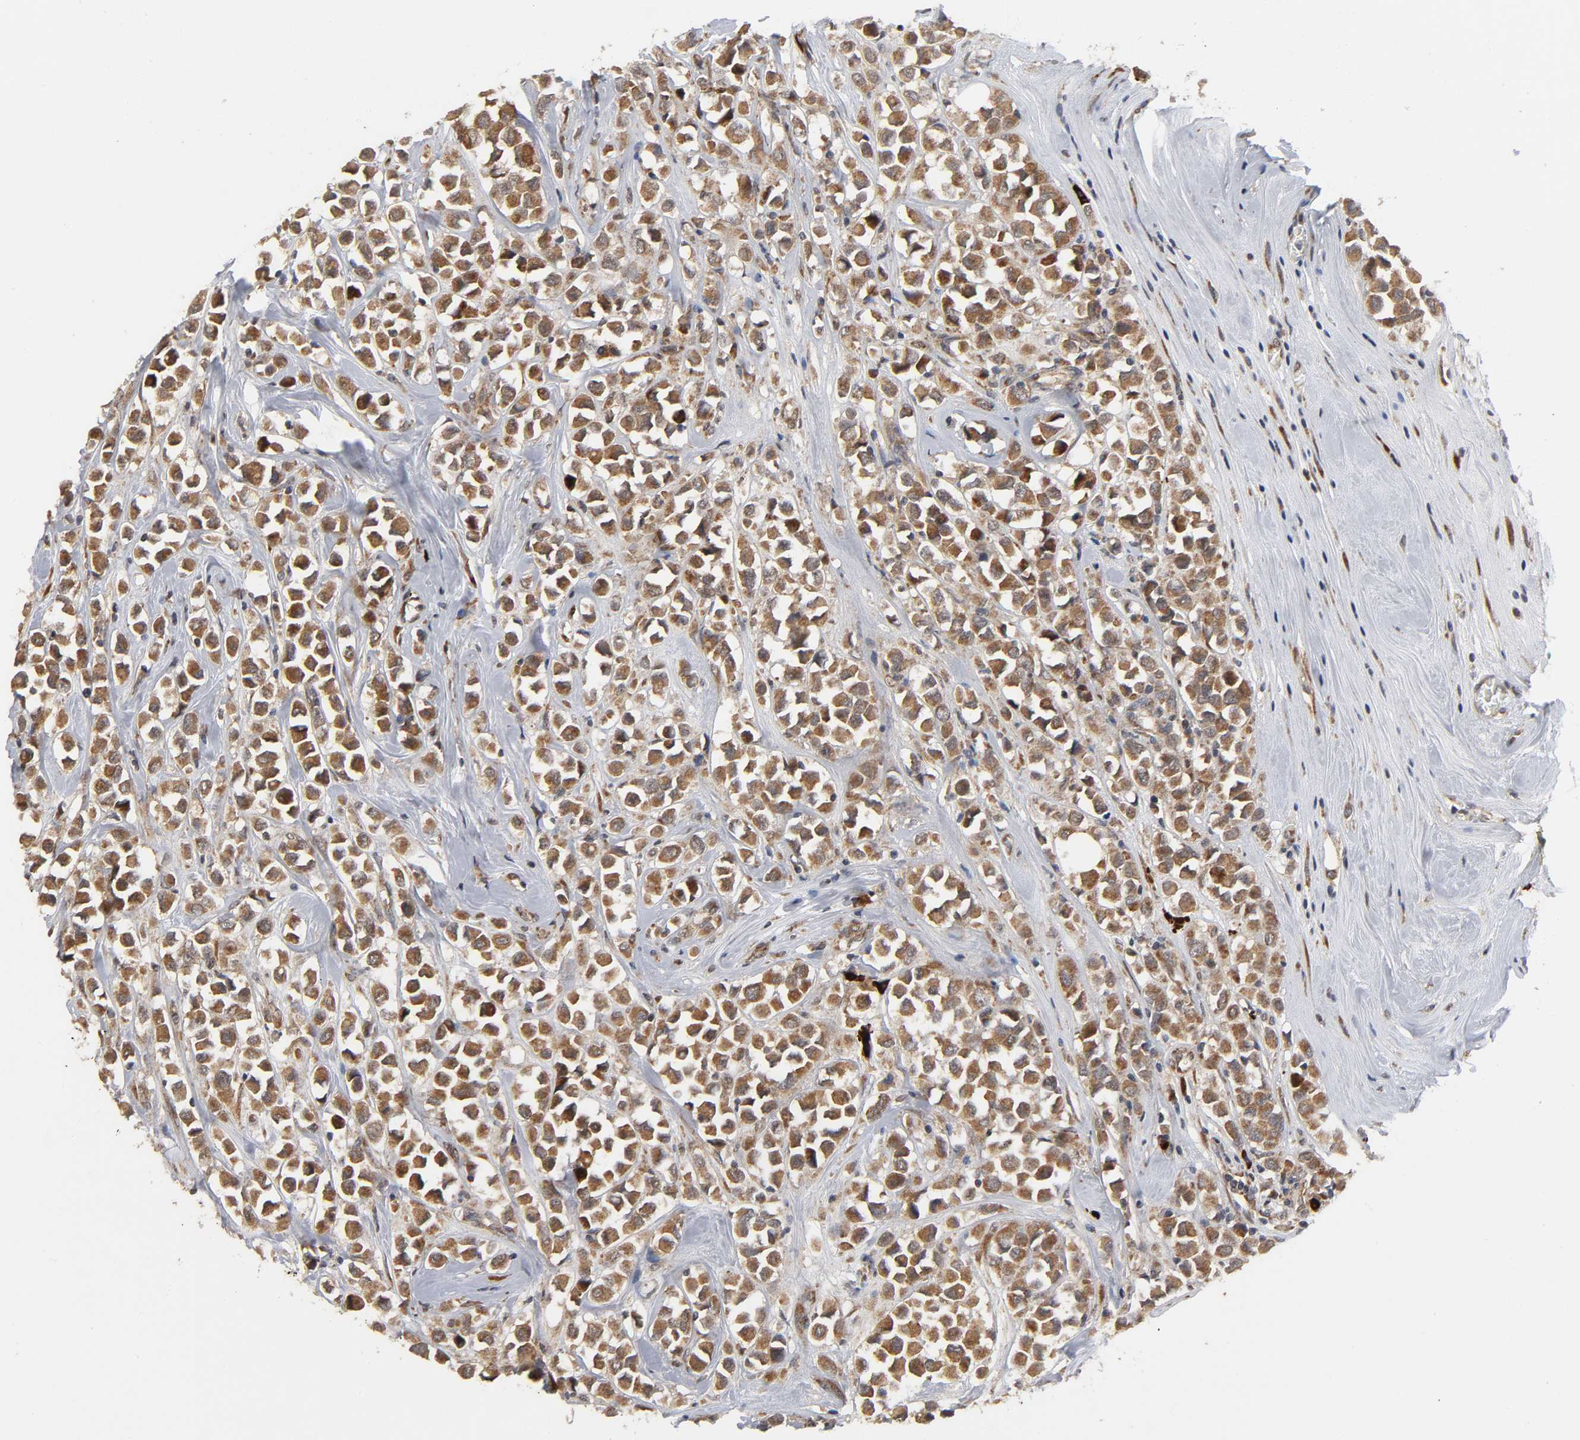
{"staining": {"intensity": "moderate", "quantity": ">75%", "location": "cytoplasmic/membranous"}, "tissue": "breast cancer", "cell_type": "Tumor cells", "image_type": "cancer", "snomed": [{"axis": "morphology", "description": "Duct carcinoma"}, {"axis": "topography", "description": "Breast"}], "caption": "The image displays staining of infiltrating ductal carcinoma (breast), revealing moderate cytoplasmic/membranous protein positivity (brown color) within tumor cells. Nuclei are stained in blue.", "gene": "SLC30A9", "patient": {"sex": "female", "age": 61}}